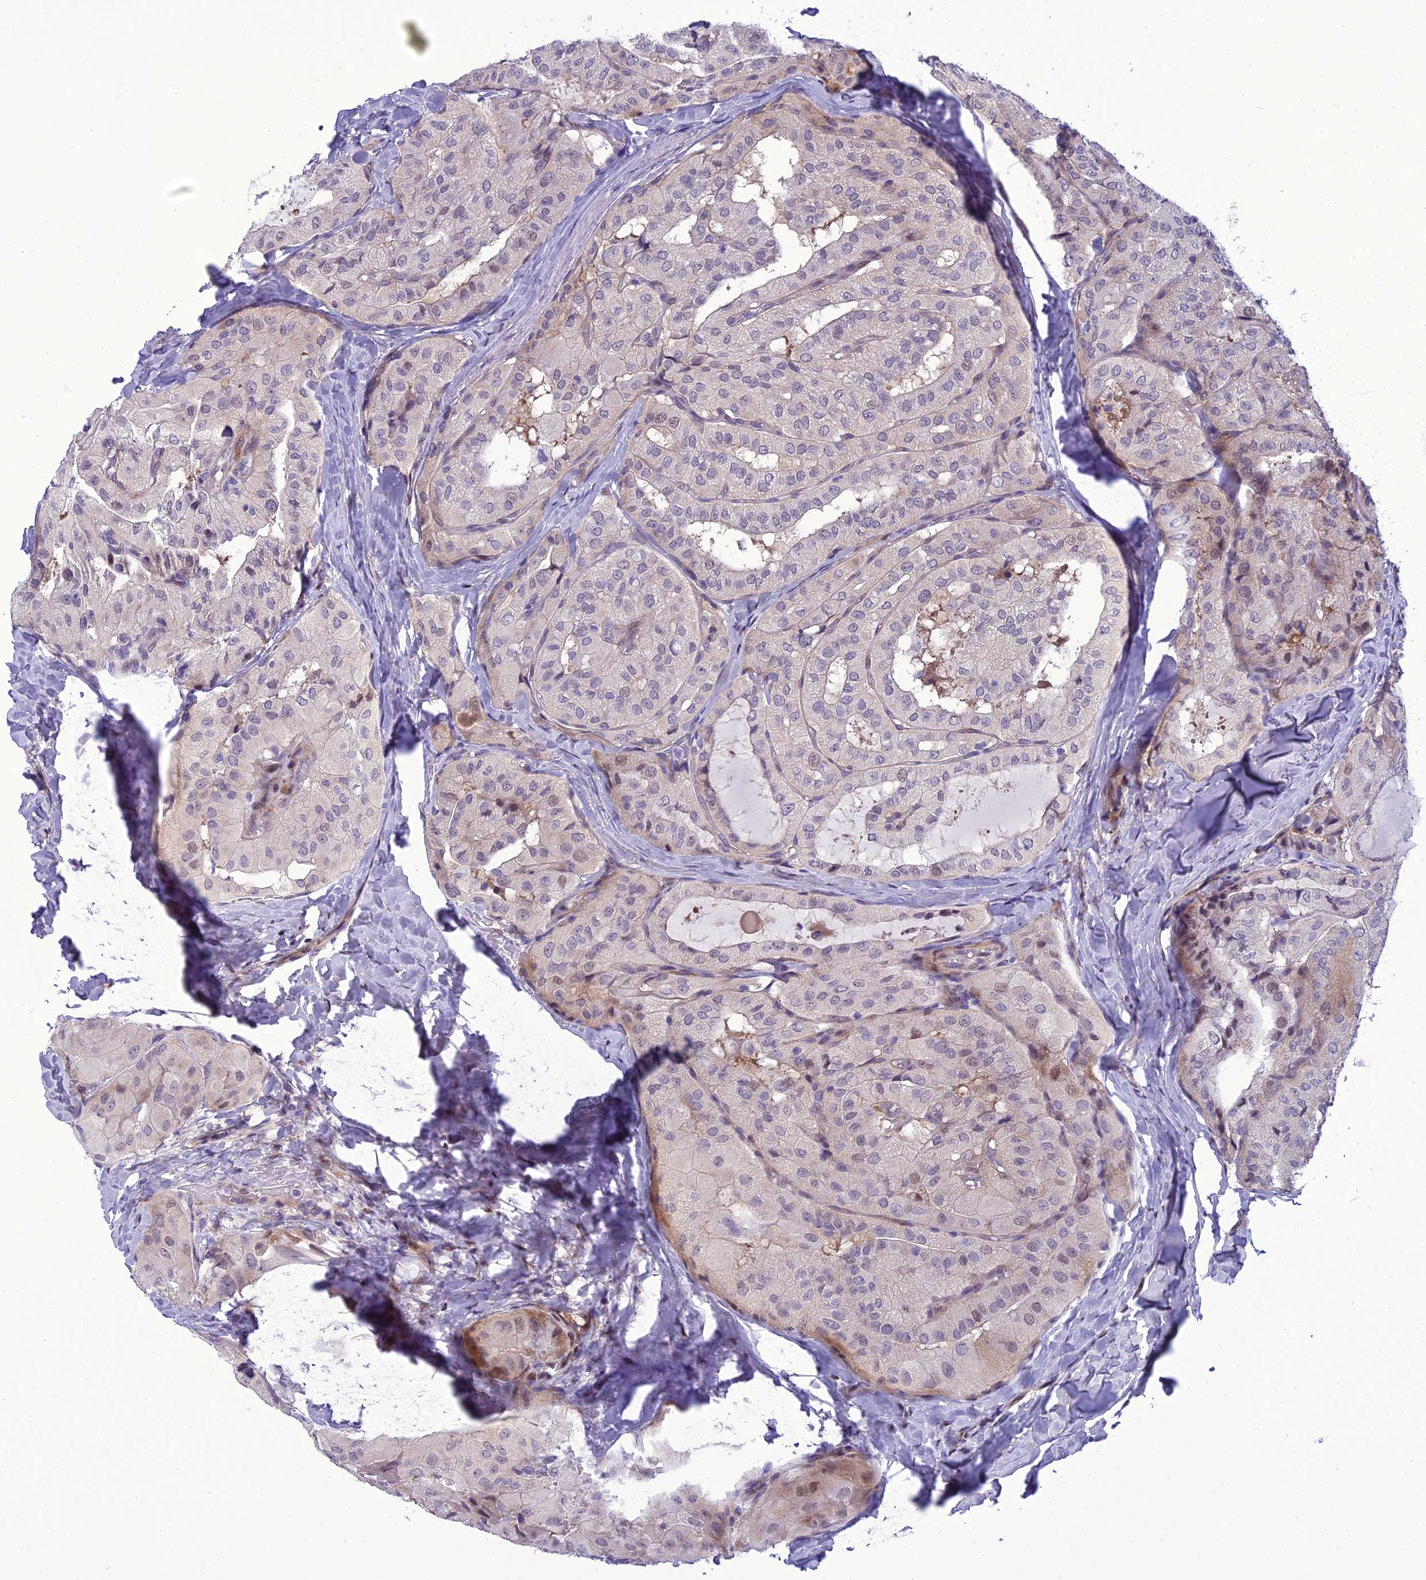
{"staining": {"intensity": "weak", "quantity": "<25%", "location": "nuclear"}, "tissue": "thyroid cancer", "cell_type": "Tumor cells", "image_type": "cancer", "snomed": [{"axis": "morphology", "description": "Normal tissue, NOS"}, {"axis": "morphology", "description": "Papillary adenocarcinoma, NOS"}, {"axis": "topography", "description": "Thyroid gland"}], "caption": "A micrograph of papillary adenocarcinoma (thyroid) stained for a protein reveals no brown staining in tumor cells.", "gene": "GAB4", "patient": {"sex": "female", "age": 59}}